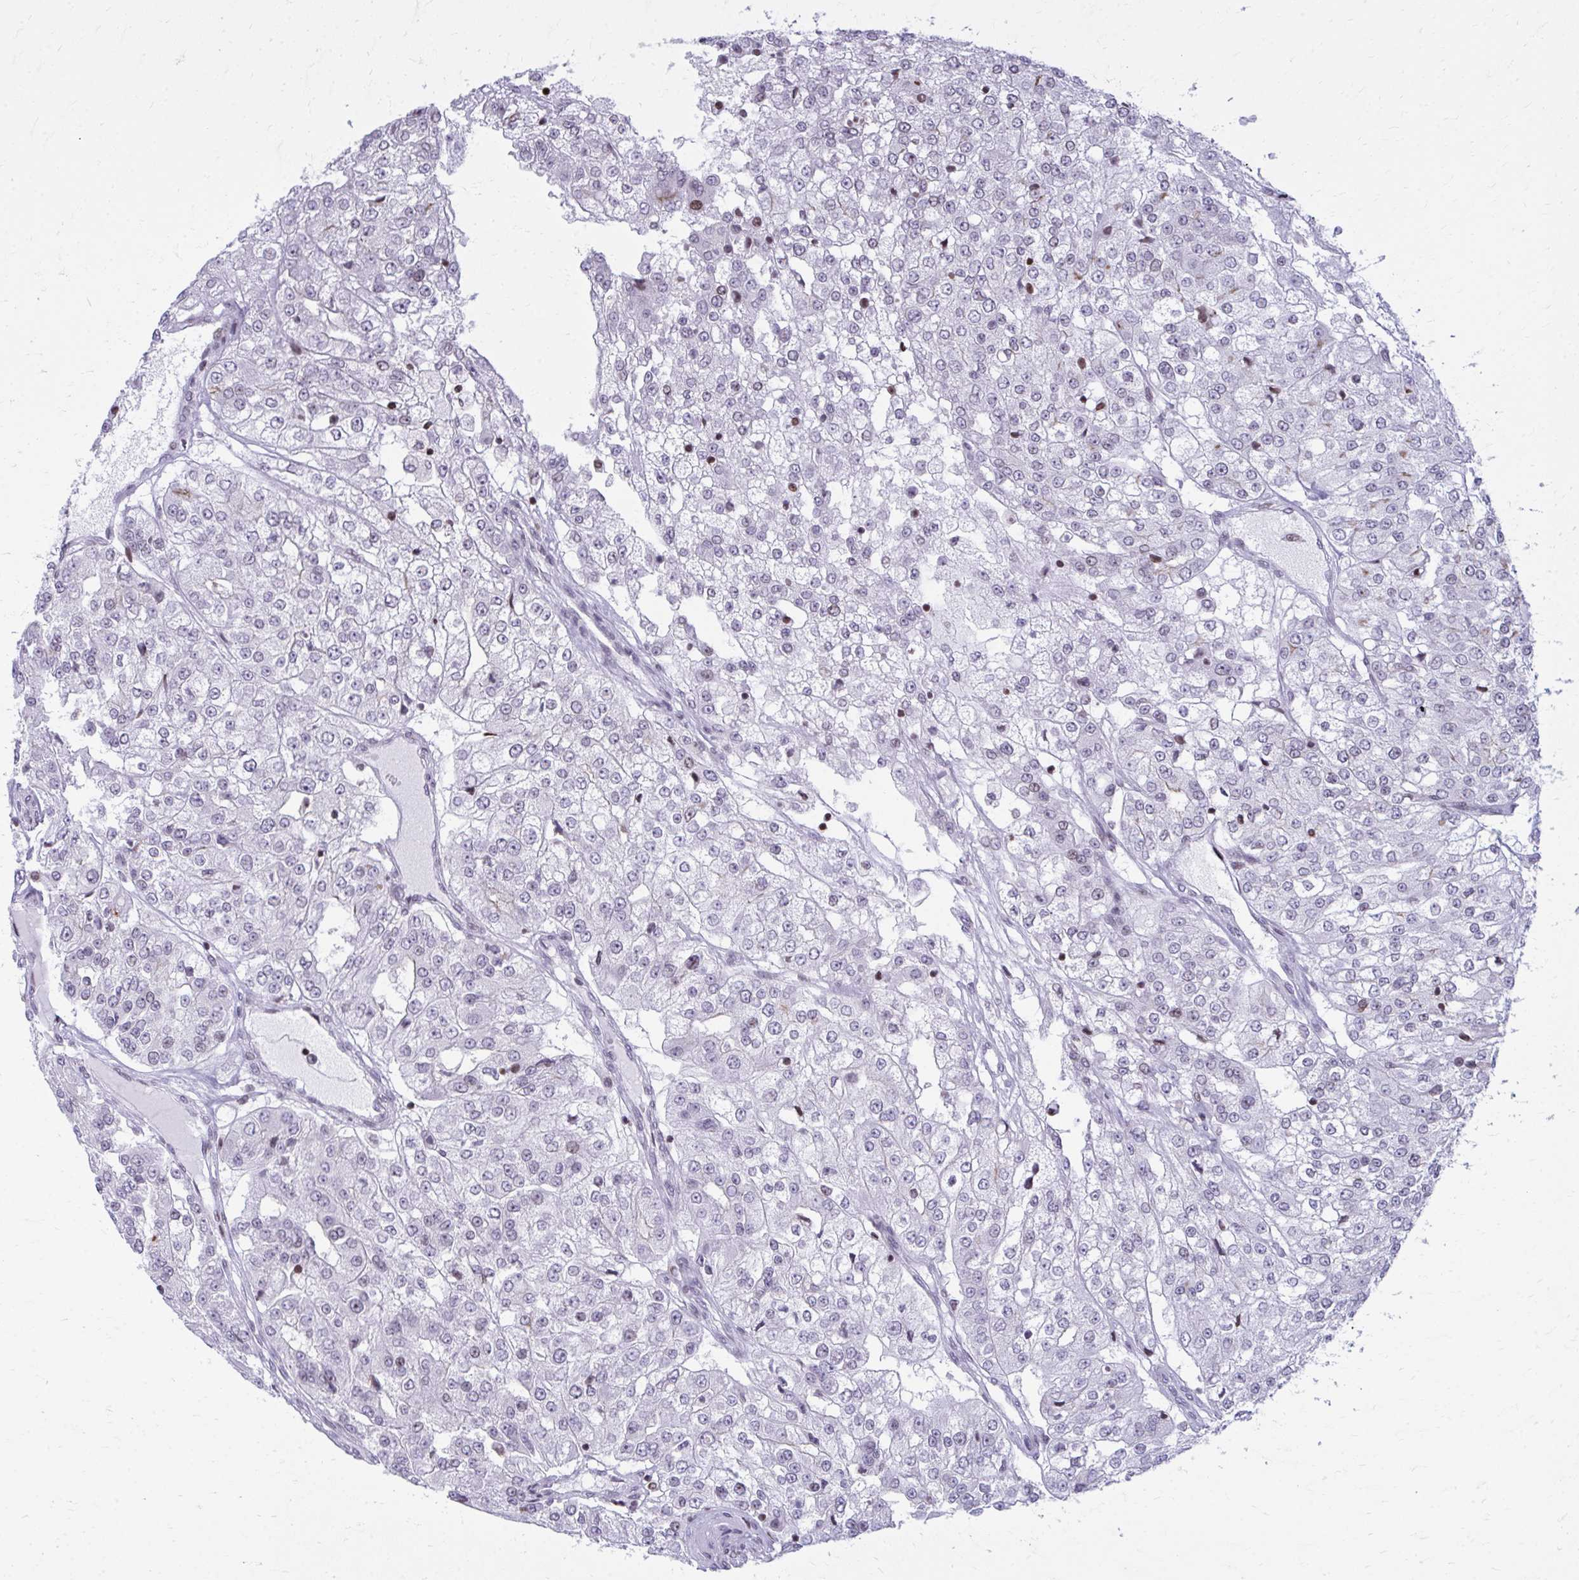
{"staining": {"intensity": "negative", "quantity": "none", "location": "none"}, "tissue": "renal cancer", "cell_type": "Tumor cells", "image_type": "cancer", "snomed": [{"axis": "morphology", "description": "Adenocarcinoma, NOS"}, {"axis": "topography", "description": "Kidney"}], "caption": "Tumor cells show no significant protein staining in renal adenocarcinoma. (Brightfield microscopy of DAB (3,3'-diaminobenzidine) IHC at high magnification).", "gene": "AP5M1", "patient": {"sex": "female", "age": 63}}